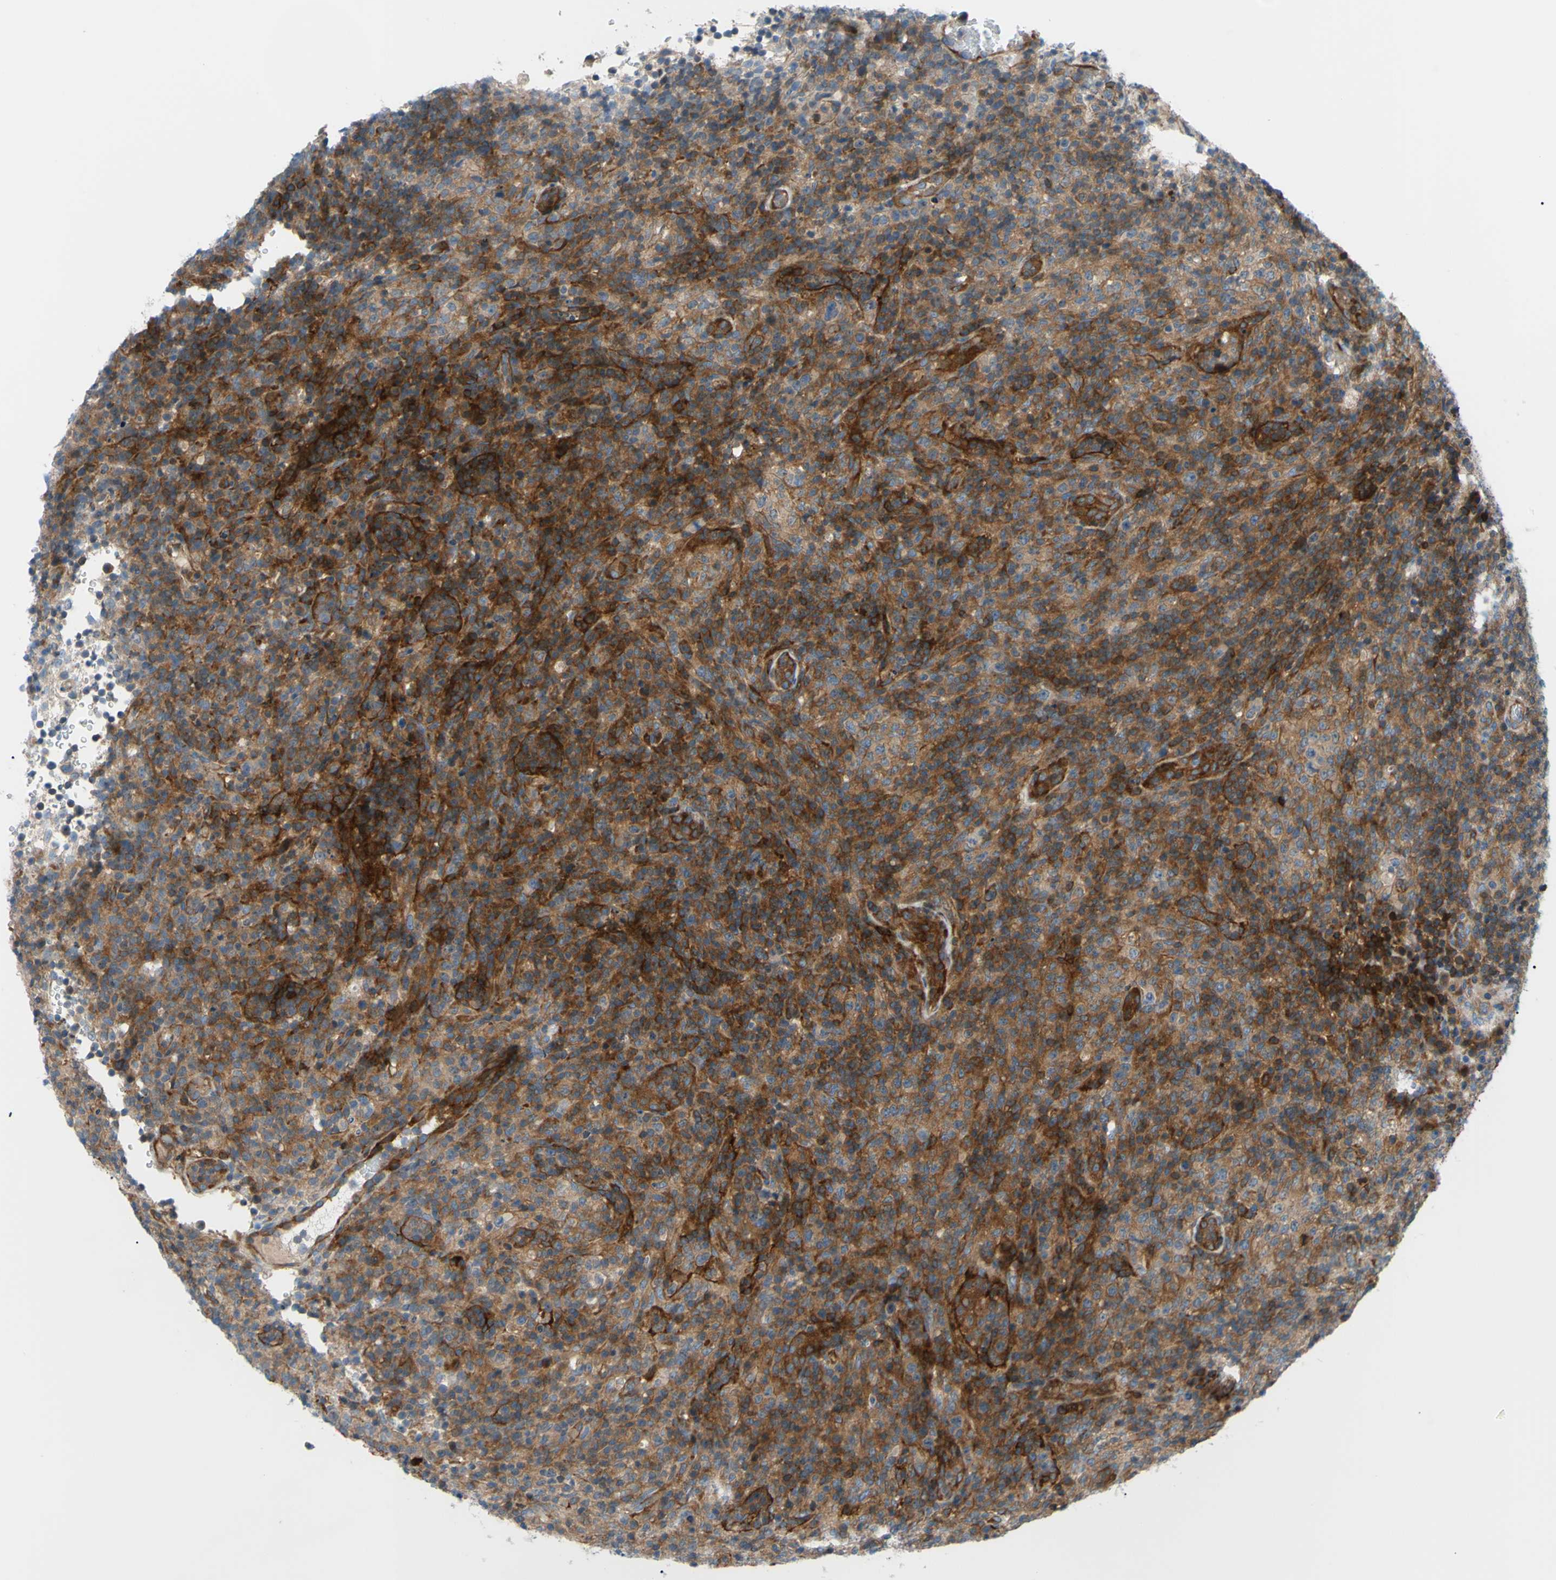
{"staining": {"intensity": "strong", "quantity": ">75%", "location": "cytoplasmic/membranous"}, "tissue": "lymphoma", "cell_type": "Tumor cells", "image_type": "cancer", "snomed": [{"axis": "morphology", "description": "Malignant lymphoma, non-Hodgkin's type, High grade"}, {"axis": "topography", "description": "Lymph node"}], "caption": "Protein expression analysis of human malignant lymphoma, non-Hodgkin's type (high-grade) reveals strong cytoplasmic/membranous expression in approximately >75% of tumor cells.", "gene": "PAK2", "patient": {"sex": "female", "age": 76}}